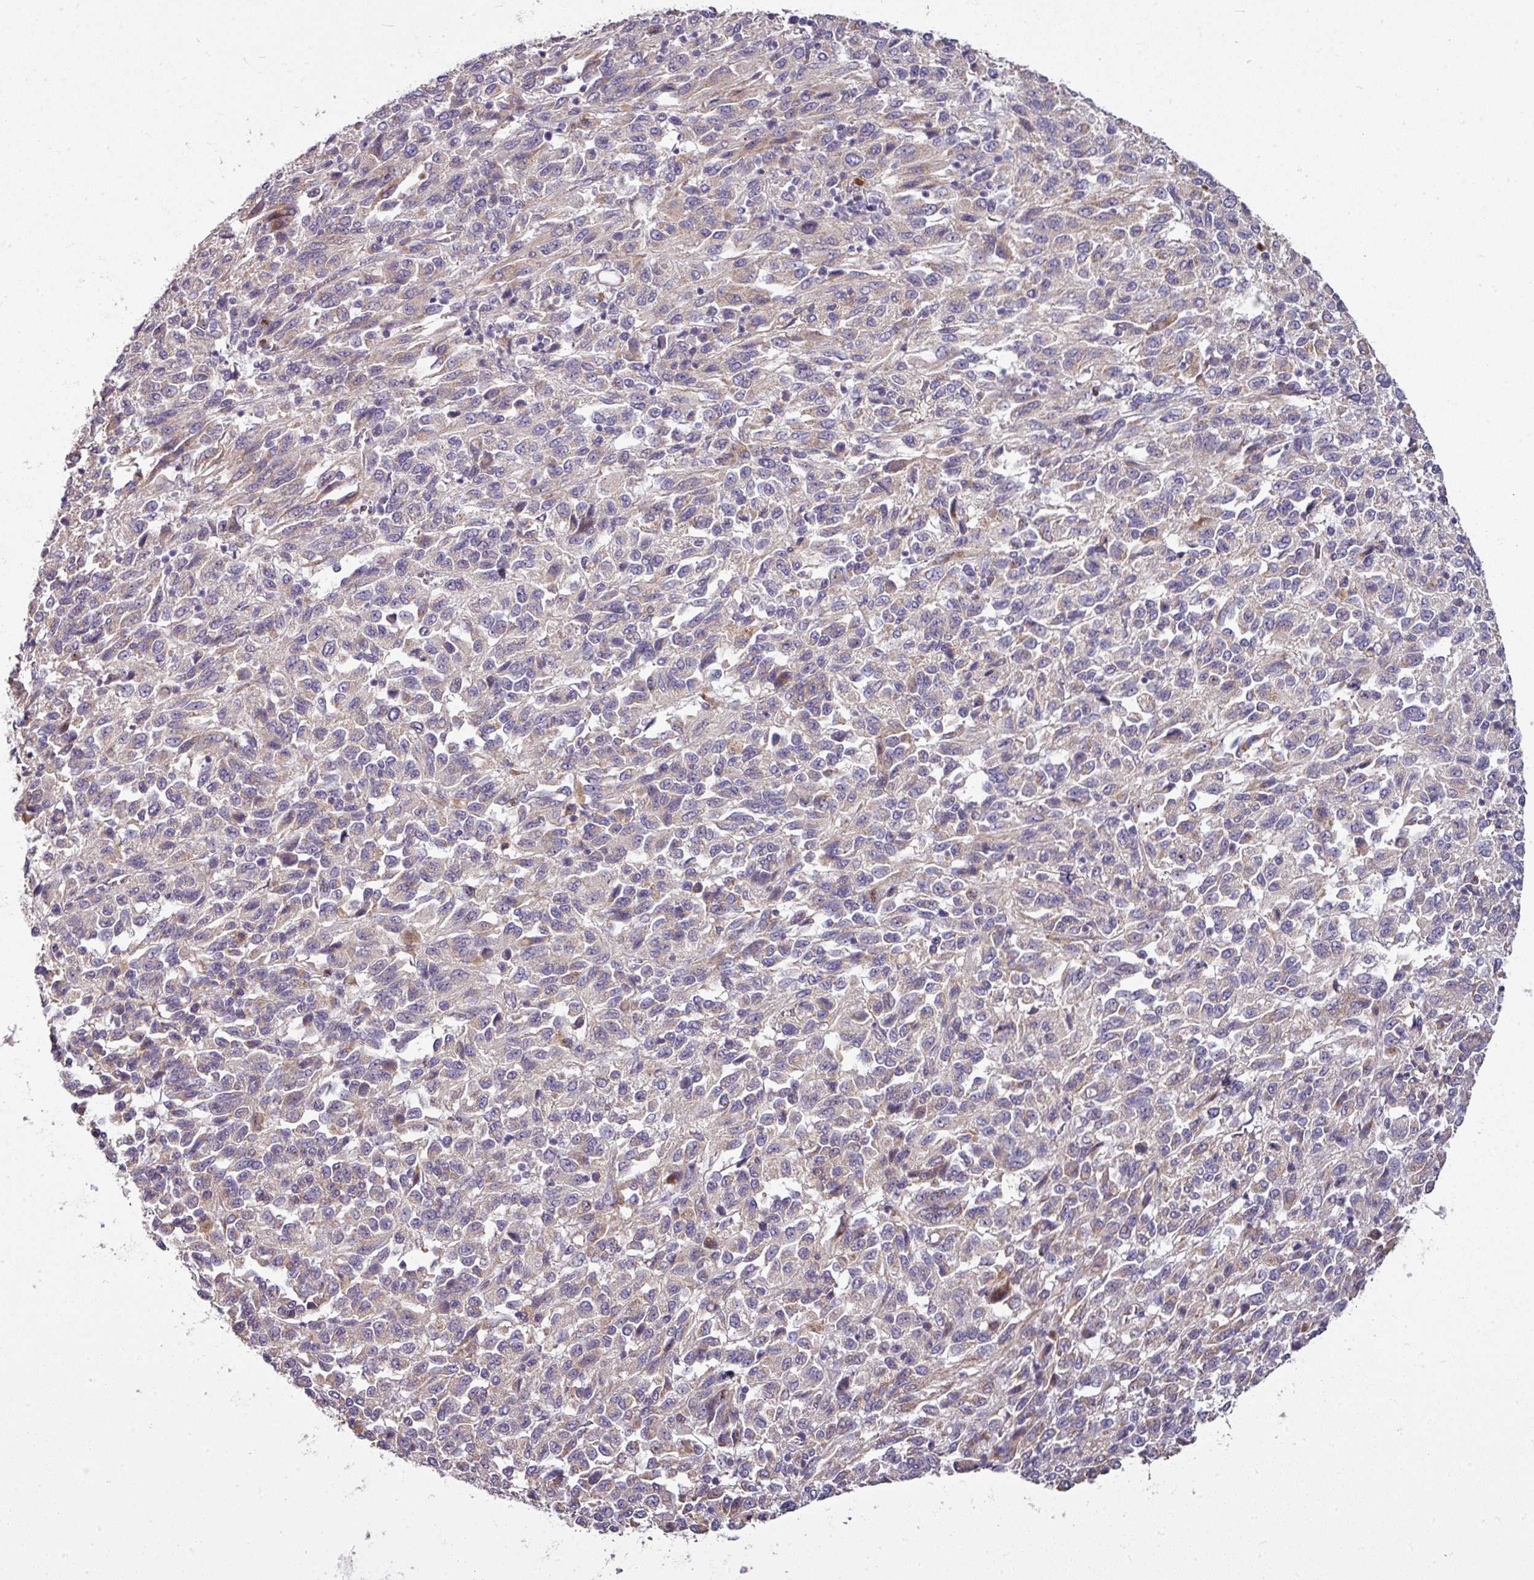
{"staining": {"intensity": "weak", "quantity": "<25%", "location": "cytoplasmic/membranous"}, "tissue": "melanoma", "cell_type": "Tumor cells", "image_type": "cancer", "snomed": [{"axis": "morphology", "description": "Malignant melanoma, Metastatic site"}, {"axis": "topography", "description": "Lung"}], "caption": "Immunohistochemistry (IHC) micrograph of neoplastic tissue: human melanoma stained with DAB (3,3'-diaminobenzidine) demonstrates no significant protein expression in tumor cells.", "gene": "GAN", "patient": {"sex": "male", "age": 64}}